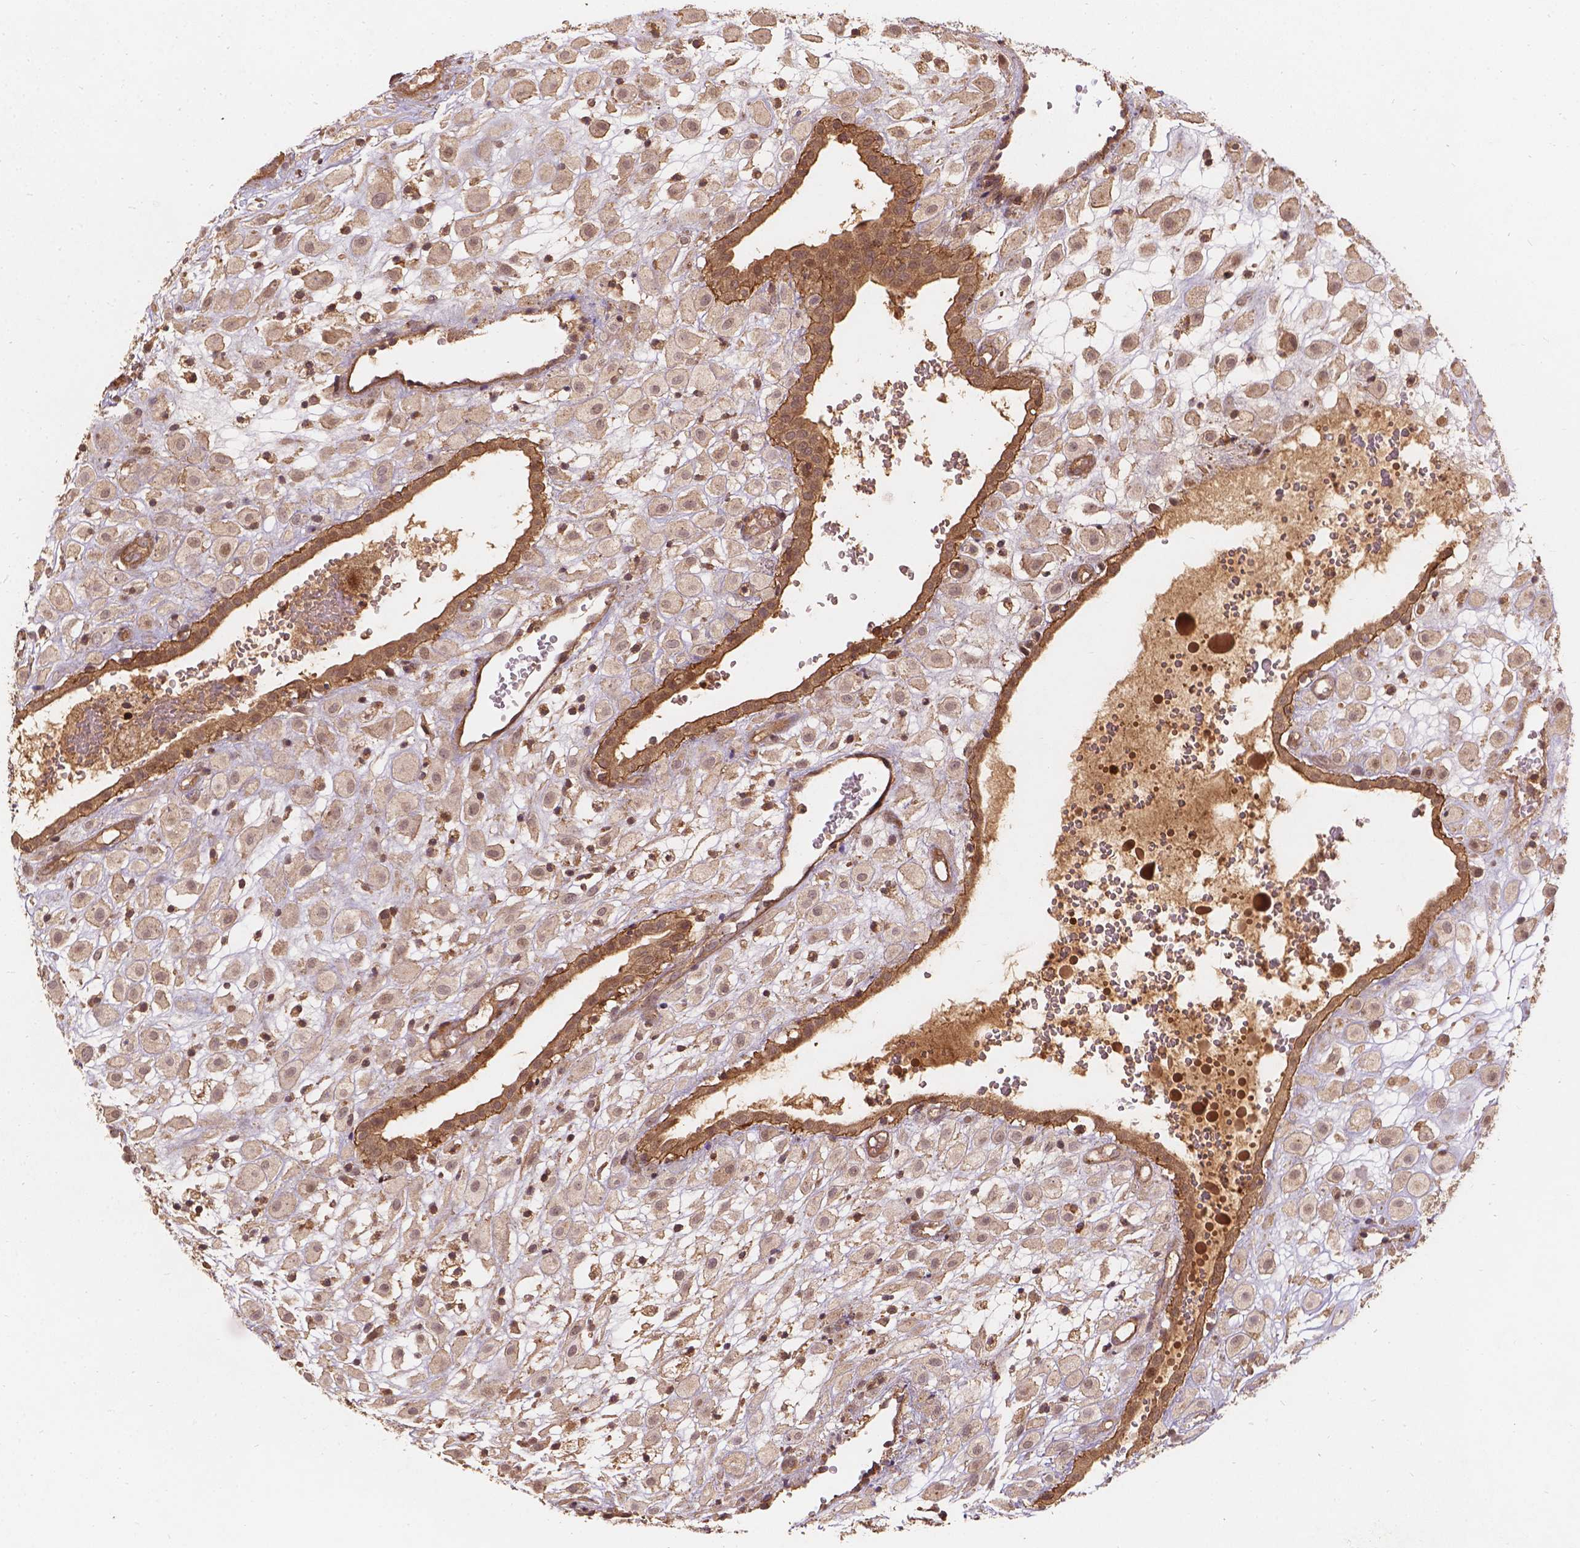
{"staining": {"intensity": "weak", "quantity": "25%-75%", "location": "cytoplasmic/membranous"}, "tissue": "placenta", "cell_type": "Decidual cells", "image_type": "normal", "snomed": [{"axis": "morphology", "description": "Normal tissue, NOS"}, {"axis": "topography", "description": "Placenta"}], "caption": "Protein expression analysis of unremarkable placenta demonstrates weak cytoplasmic/membranous positivity in about 25%-75% of decidual cells.", "gene": "XPR1", "patient": {"sex": "female", "age": 24}}